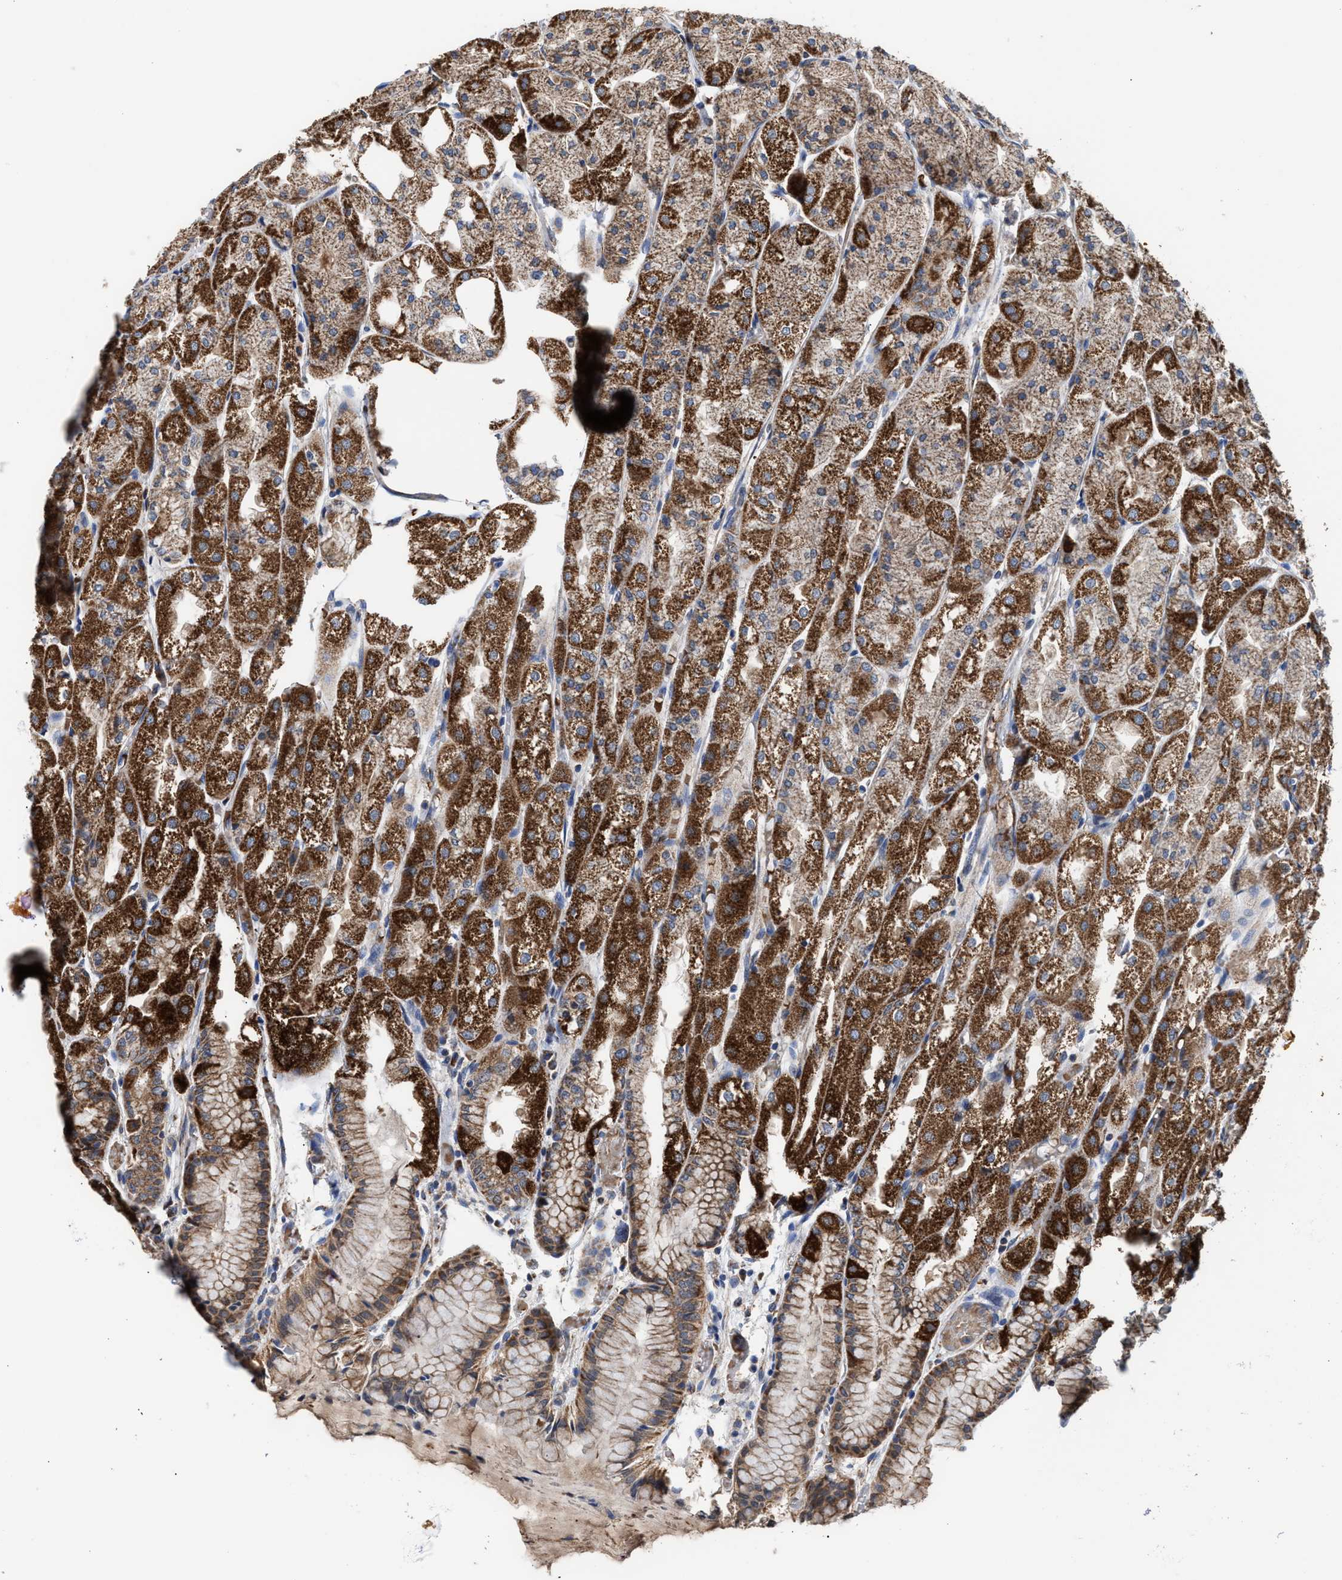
{"staining": {"intensity": "strong", "quantity": ">75%", "location": "cytoplasmic/membranous"}, "tissue": "stomach", "cell_type": "Glandular cells", "image_type": "normal", "snomed": [{"axis": "morphology", "description": "Normal tissue, NOS"}, {"axis": "topography", "description": "Stomach, upper"}], "caption": "The immunohistochemical stain labels strong cytoplasmic/membranous expression in glandular cells of benign stomach. The protein is shown in brown color, while the nuclei are stained blue.", "gene": "MECR", "patient": {"sex": "male", "age": 72}}